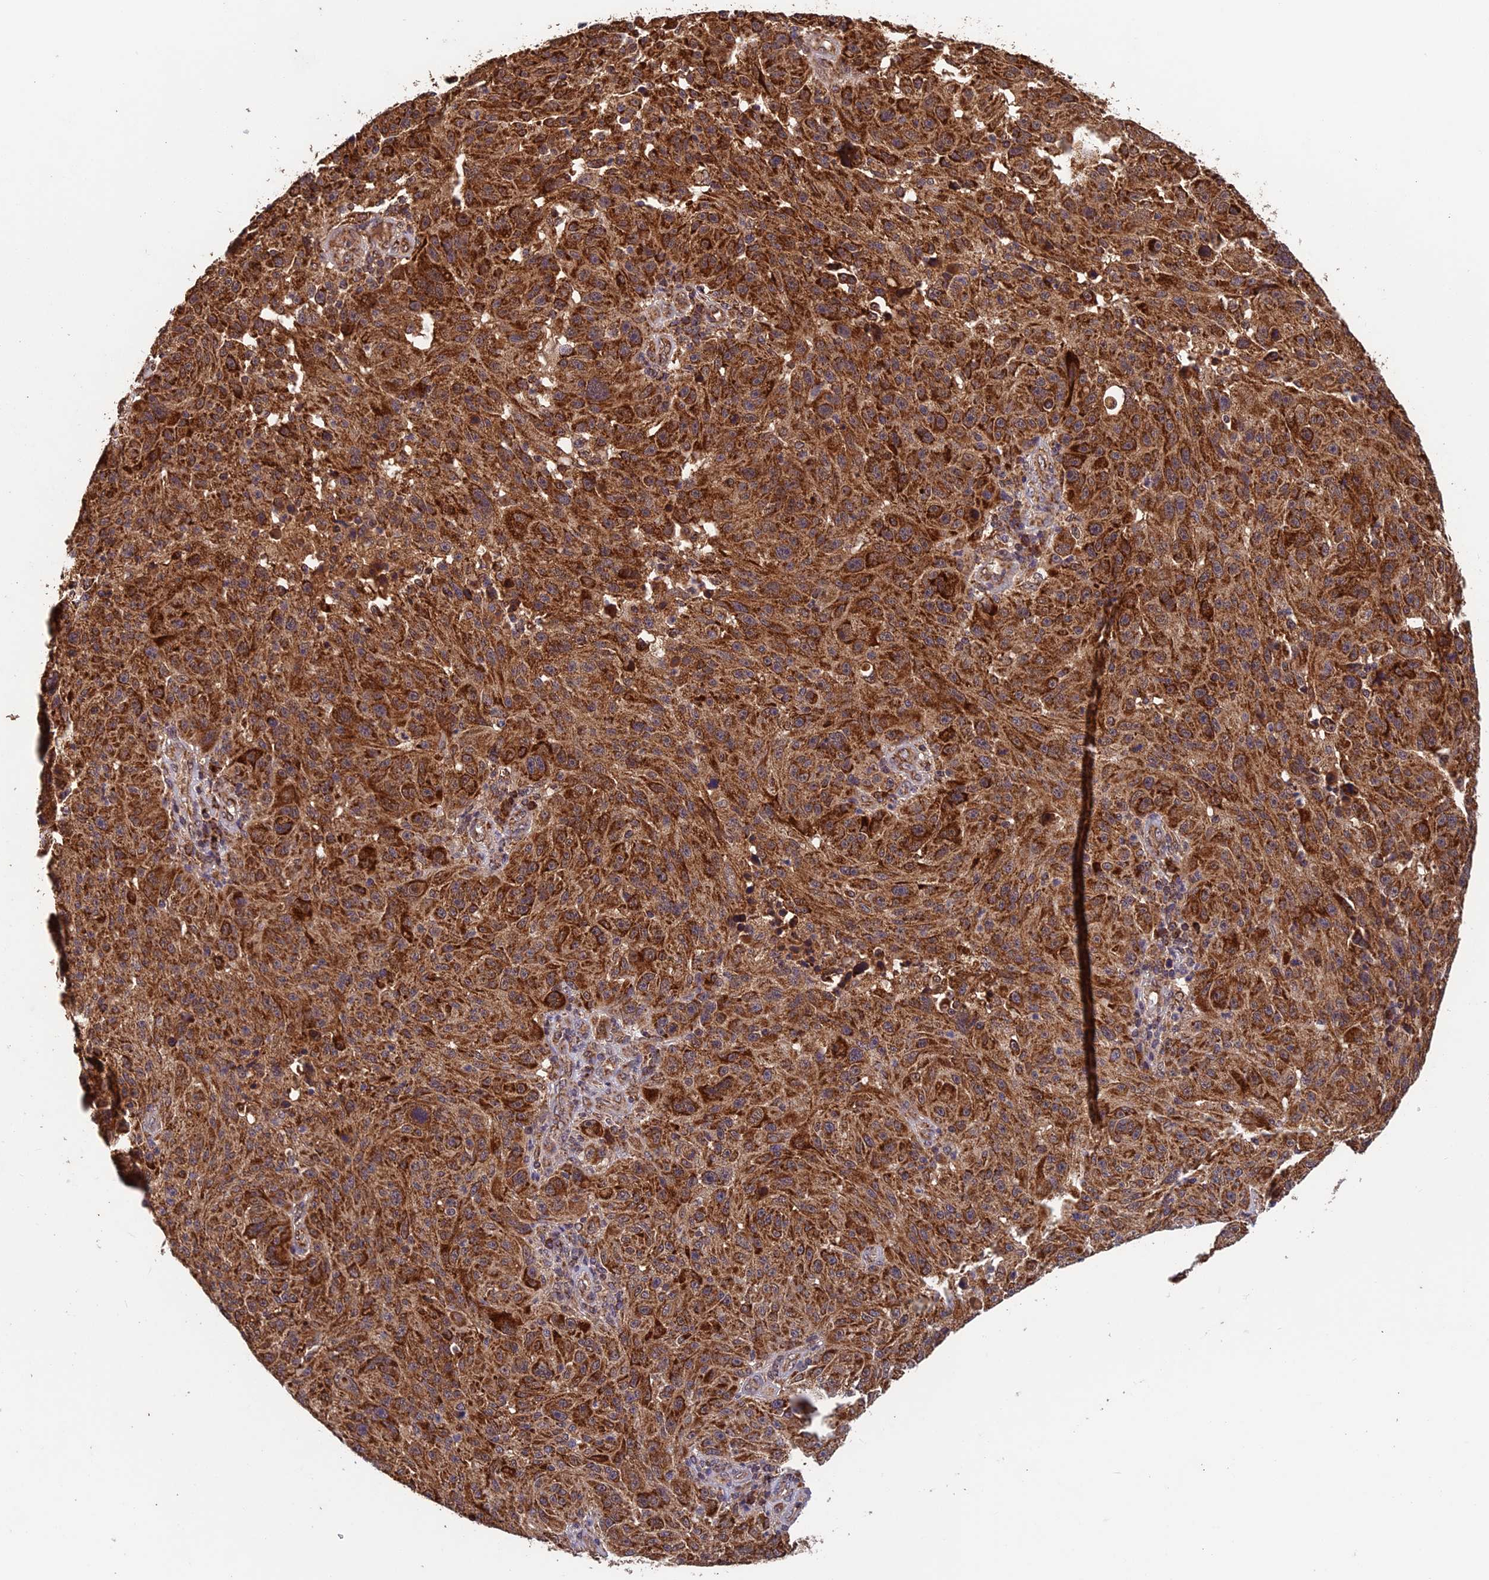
{"staining": {"intensity": "strong", "quantity": ">75%", "location": "cytoplasmic/membranous"}, "tissue": "melanoma", "cell_type": "Tumor cells", "image_type": "cancer", "snomed": [{"axis": "morphology", "description": "Malignant melanoma, NOS"}, {"axis": "topography", "description": "Skin"}], "caption": "High-power microscopy captured an immunohistochemistry histopathology image of malignant melanoma, revealing strong cytoplasmic/membranous positivity in approximately >75% of tumor cells. Using DAB (brown) and hematoxylin (blue) stains, captured at high magnification using brightfield microscopy.", "gene": "CCDC15", "patient": {"sex": "male", "age": 53}}